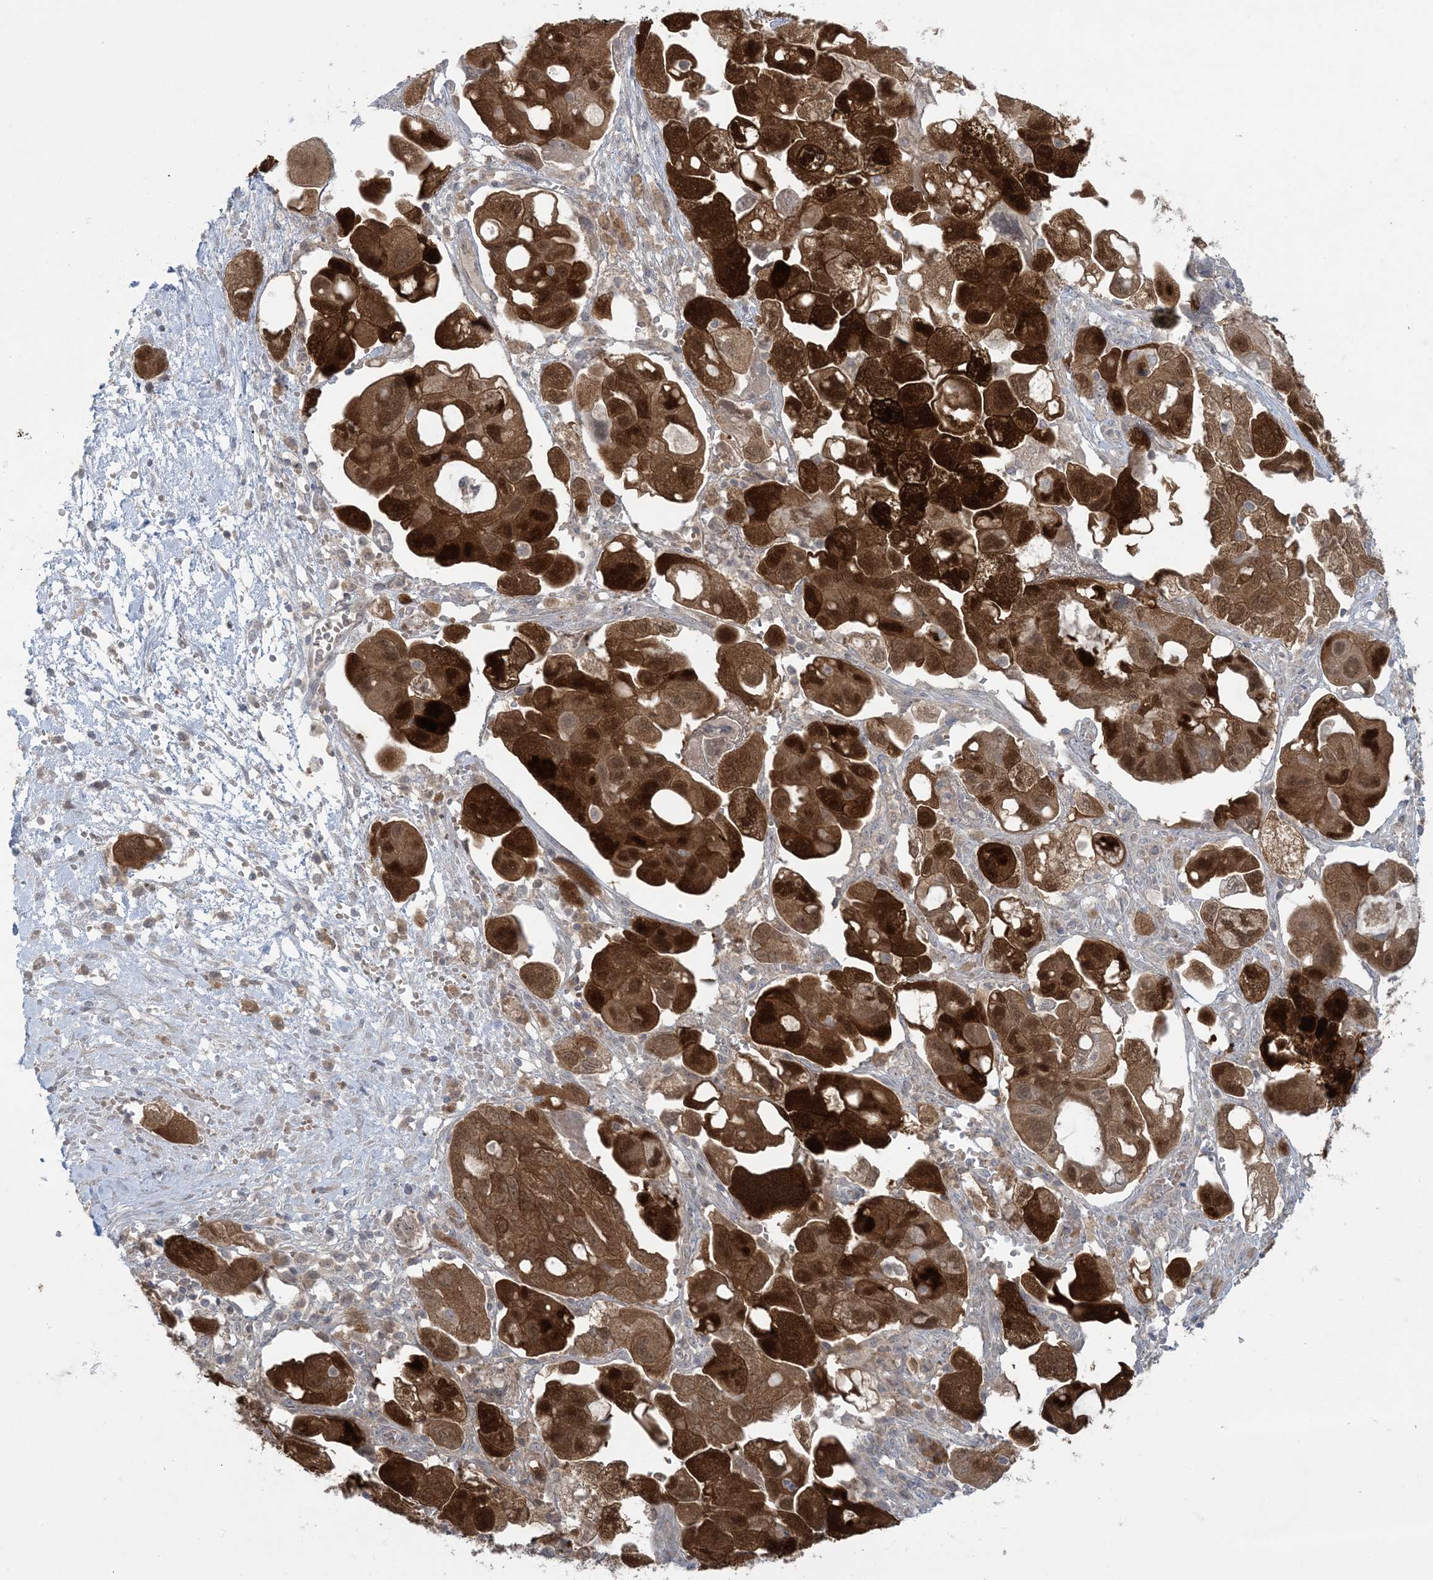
{"staining": {"intensity": "strong", "quantity": ">75%", "location": "cytoplasmic/membranous,nuclear"}, "tissue": "ovarian cancer", "cell_type": "Tumor cells", "image_type": "cancer", "snomed": [{"axis": "morphology", "description": "Carcinoma, NOS"}, {"axis": "morphology", "description": "Cystadenocarcinoma, serous, NOS"}, {"axis": "topography", "description": "Ovary"}], "caption": "About >75% of tumor cells in ovarian cancer (serous cystadenocarcinoma) display strong cytoplasmic/membranous and nuclear protein expression as visualized by brown immunohistochemical staining.", "gene": "NRBP2", "patient": {"sex": "female", "age": 69}}